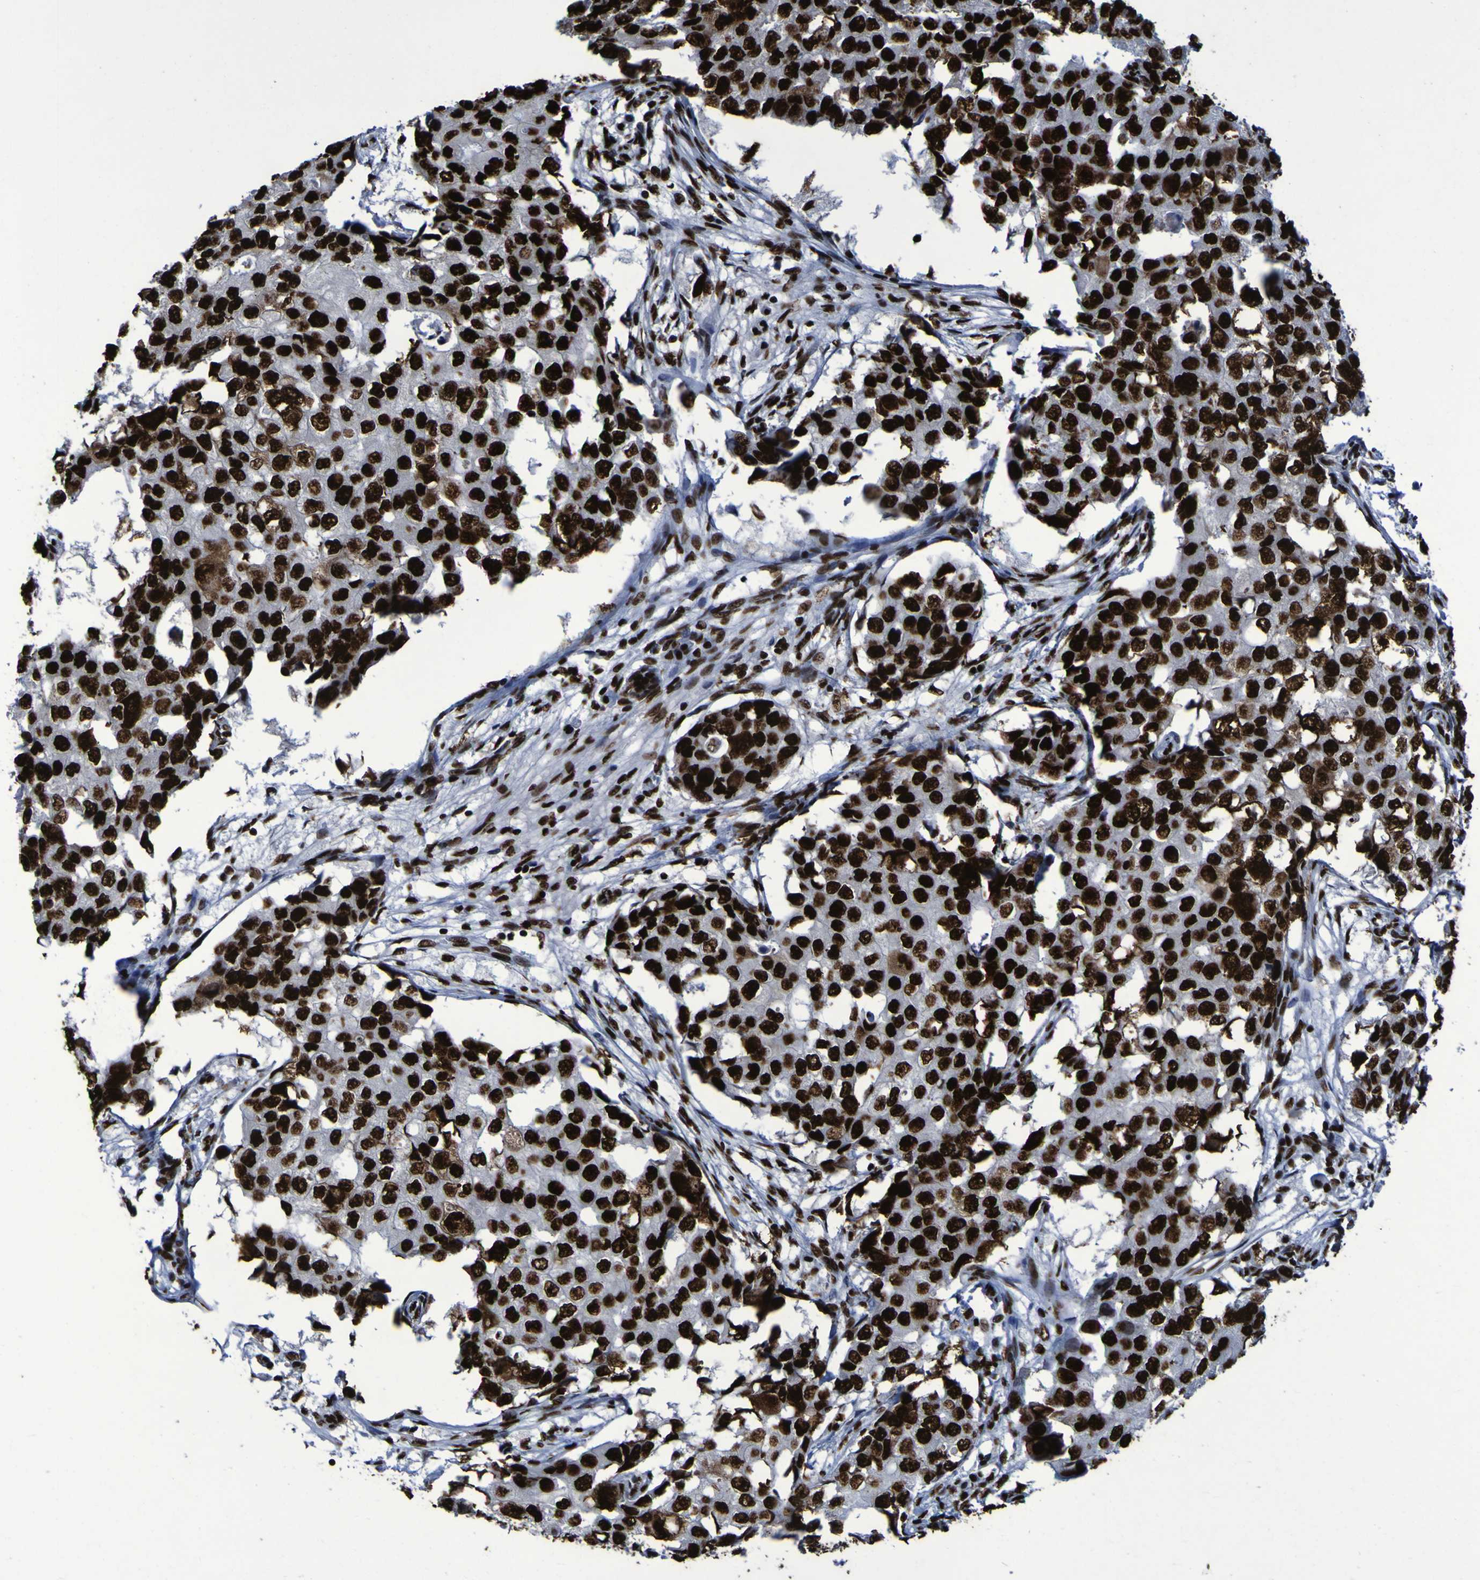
{"staining": {"intensity": "strong", "quantity": ">75%", "location": "nuclear"}, "tissue": "breast cancer", "cell_type": "Tumor cells", "image_type": "cancer", "snomed": [{"axis": "morphology", "description": "Duct carcinoma"}, {"axis": "topography", "description": "Breast"}], "caption": "Protein staining of intraductal carcinoma (breast) tissue exhibits strong nuclear staining in about >75% of tumor cells.", "gene": "NPM1", "patient": {"sex": "female", "age": 27}}